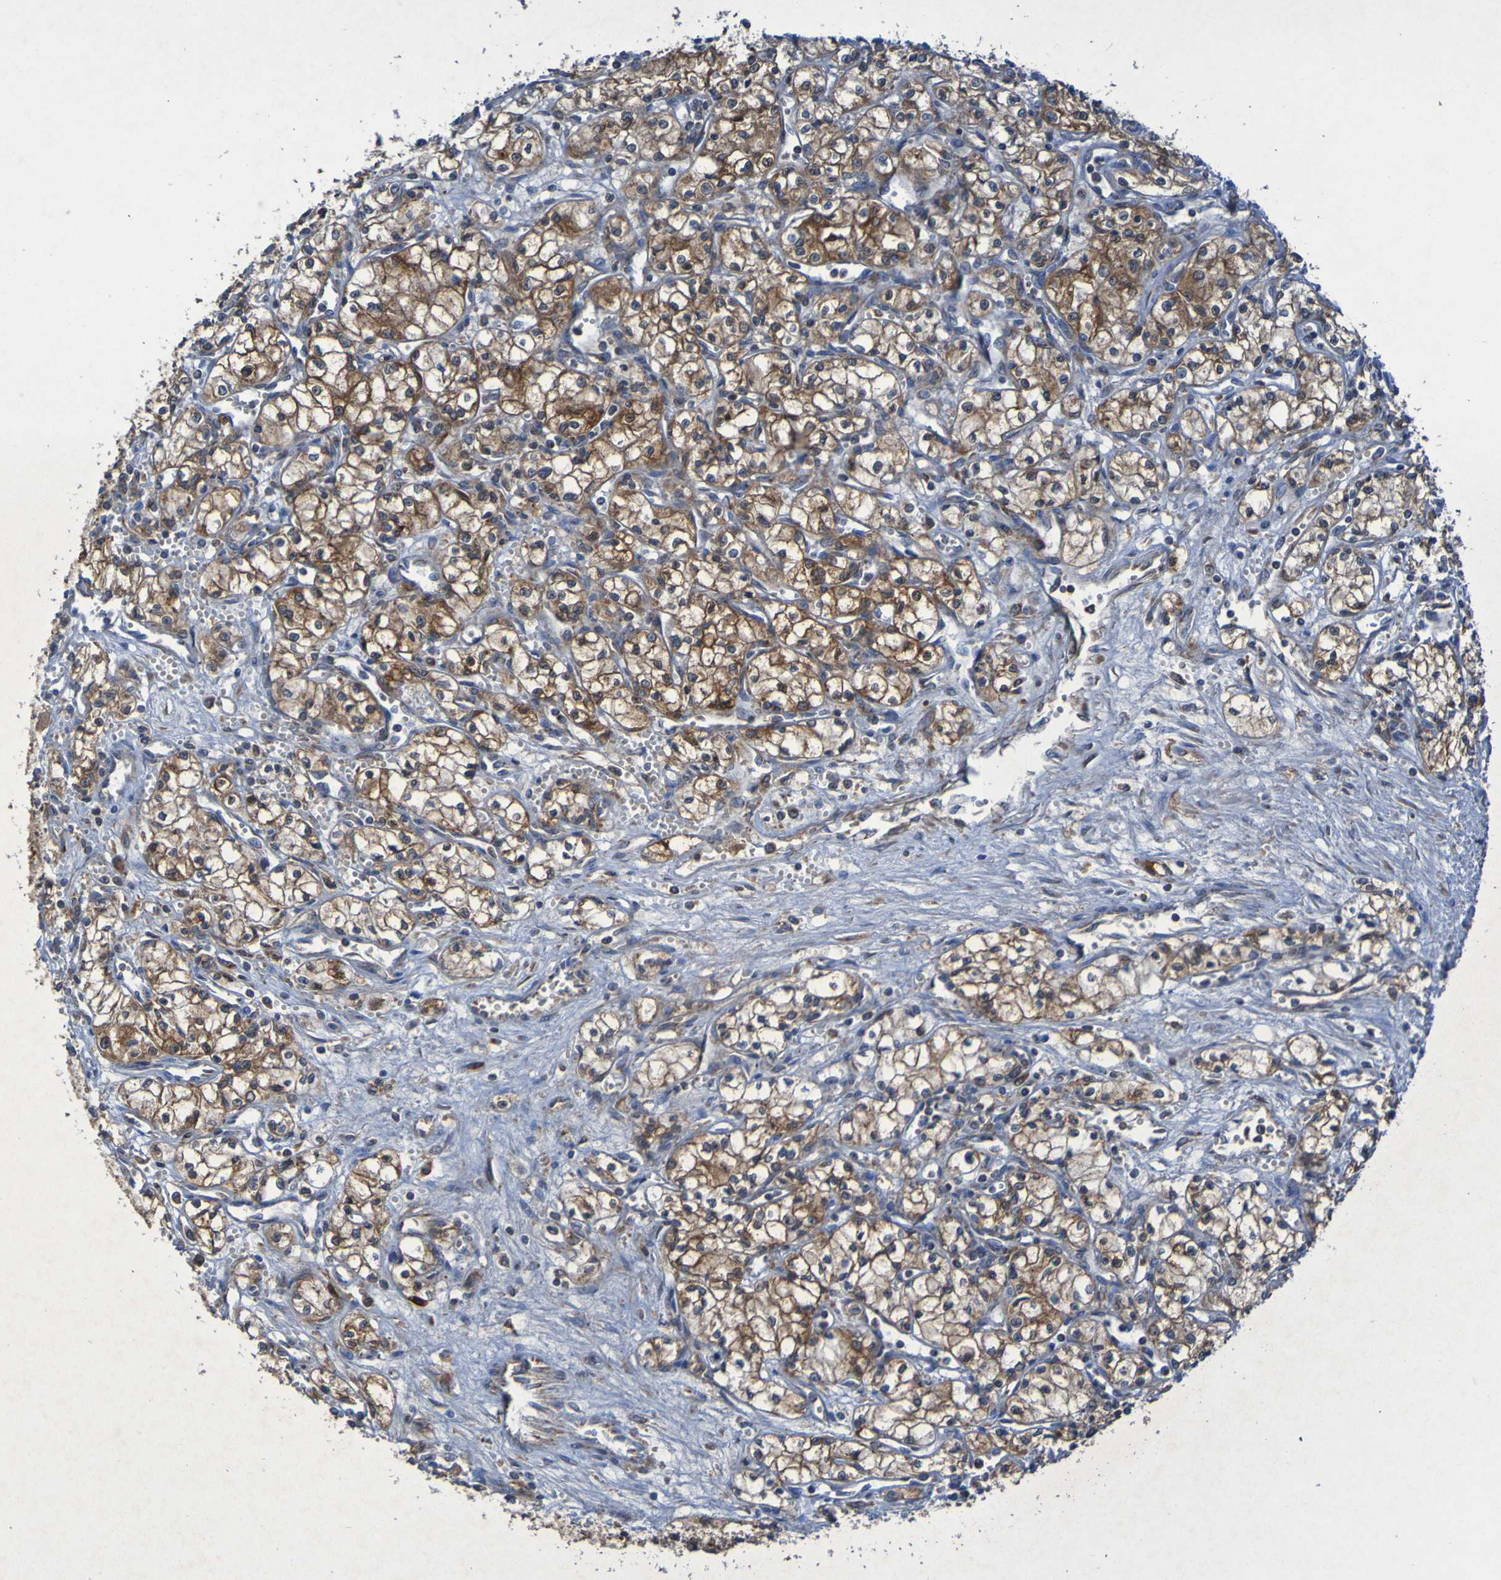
{"staining": {"intensity": "moderate", "quantity": ">75%", "location": "cytoplasmic/membranous"}, "tissue": "renal cancer", "cell_type": "Tumor cells", "image_type": "cancer", "snomed": [{"axis": "morphology", "description": "Normal tissue, NOS"}, {"axis": "morphology", "description": "Adenocarcinoma, NOS"}, {"axis": "topography", "description": "Kidney"}], "caption": "Human adenocarcinoma (renal) stained with a brown dye demonstrates moderate cytoplasmic/membranous positive positivity in about >75% of tumor cells.", "gene": "CCDC51", "patient": {"sex": "male", "age": 59}}